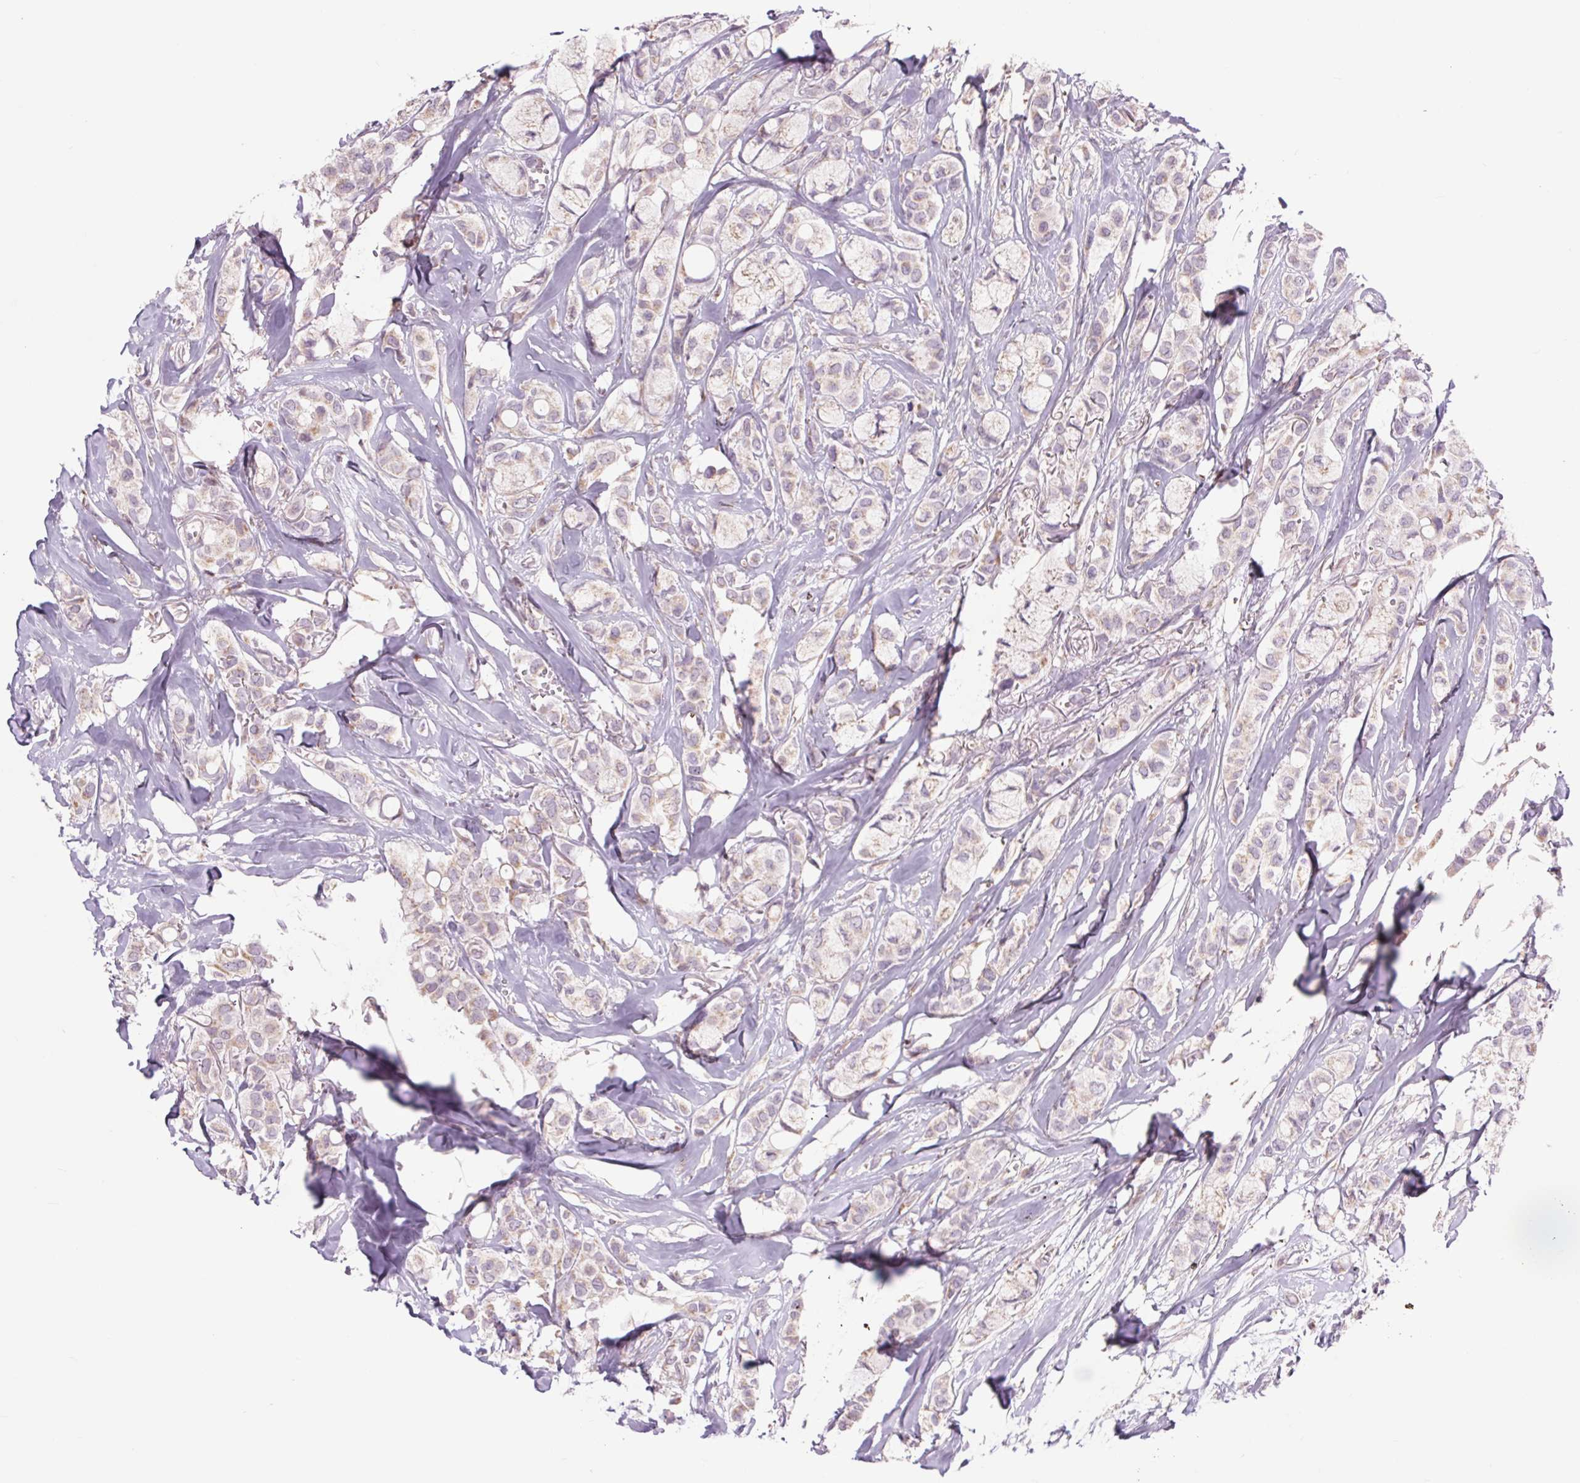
{"staining": {"intensity": "weak", "quantity": "<25%", "location": "cytoplasmic/membranous"}, "tissue": "breast cancer", "cell_type": "Tumor cells", "image_type": "cancer", "snomed": [{"axis": "morphology", "description": "Duct carcinoma"}, {"axis": "topography", "description": "Breast"}], "caption": "Protein analysis of breast cancer demonstrates no significant staining in tumor cells. (DAB (3,3'-diaminobenzidine) immunohistochemistry visualized using brightfield microscopy, high magnification).", "gene": "COX6A1", "patient": {"sex": "female", "age": 85}}